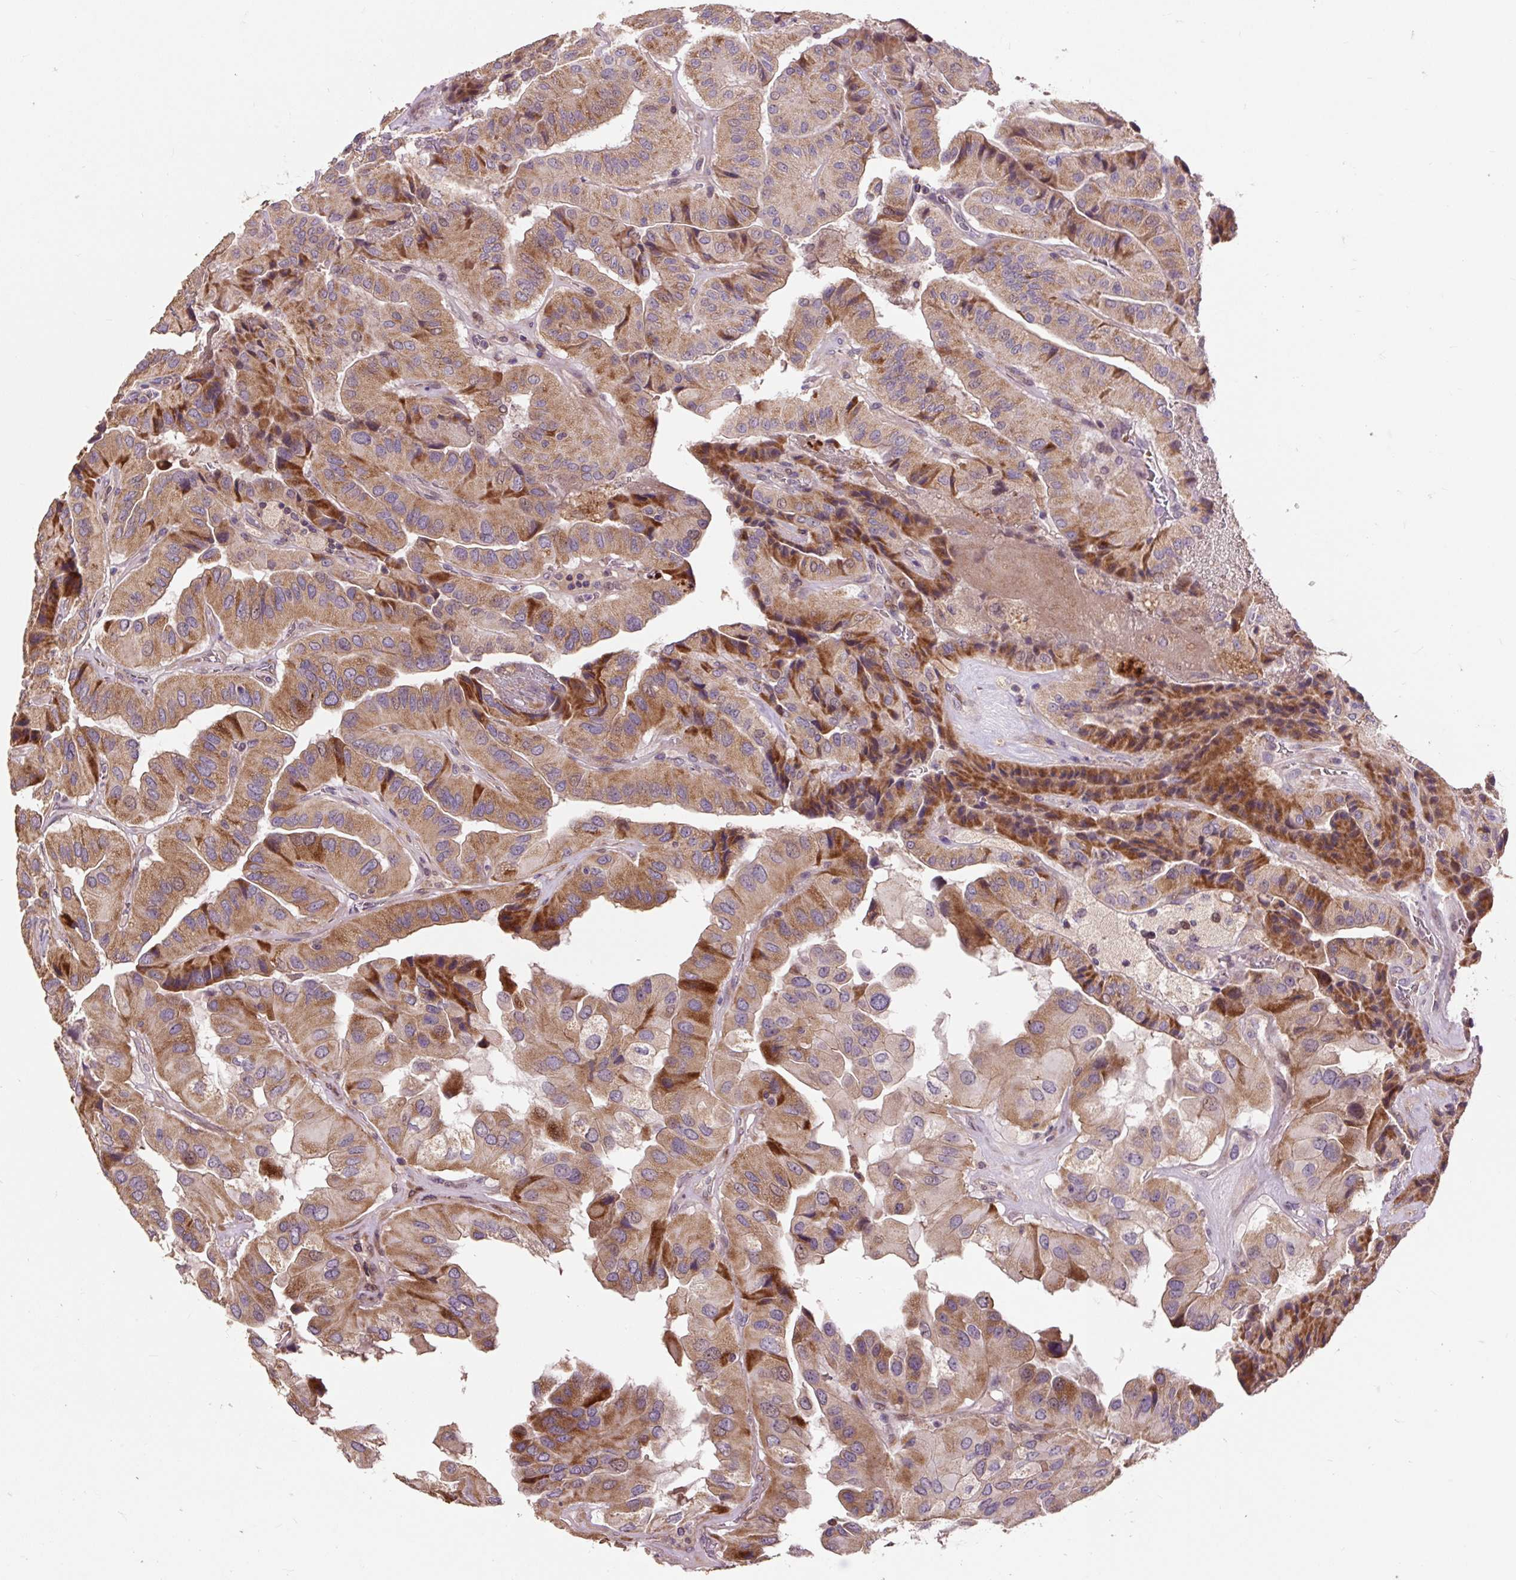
{"staining": {"intensity": "moderate", "quantity": ">75%", "location": "cytoplasmic/membranous"}, "tissue": "thyroid cancer", "cell_type": "Tumor cells", "image_type": "cancer", "snomed": [{"axis": "morphology", "description": "Normal tissue, NOS"}, {"axis": "morphology", "description": "Papillary adenocarcinoma, NOS"}, {"axis": "topography", "description": "Thyroid gland"}], "caption": "IHC (DAB (3,3'-diaminobenzidine)) staining of thyroid cancer (papillary adenocarcinoma) shows moderate cytoplasmic/membranous protein positivity in about >75% of tumor cells.", "gene": "PRIMPOL", "patient": {"sex": "female", "age": 59}}